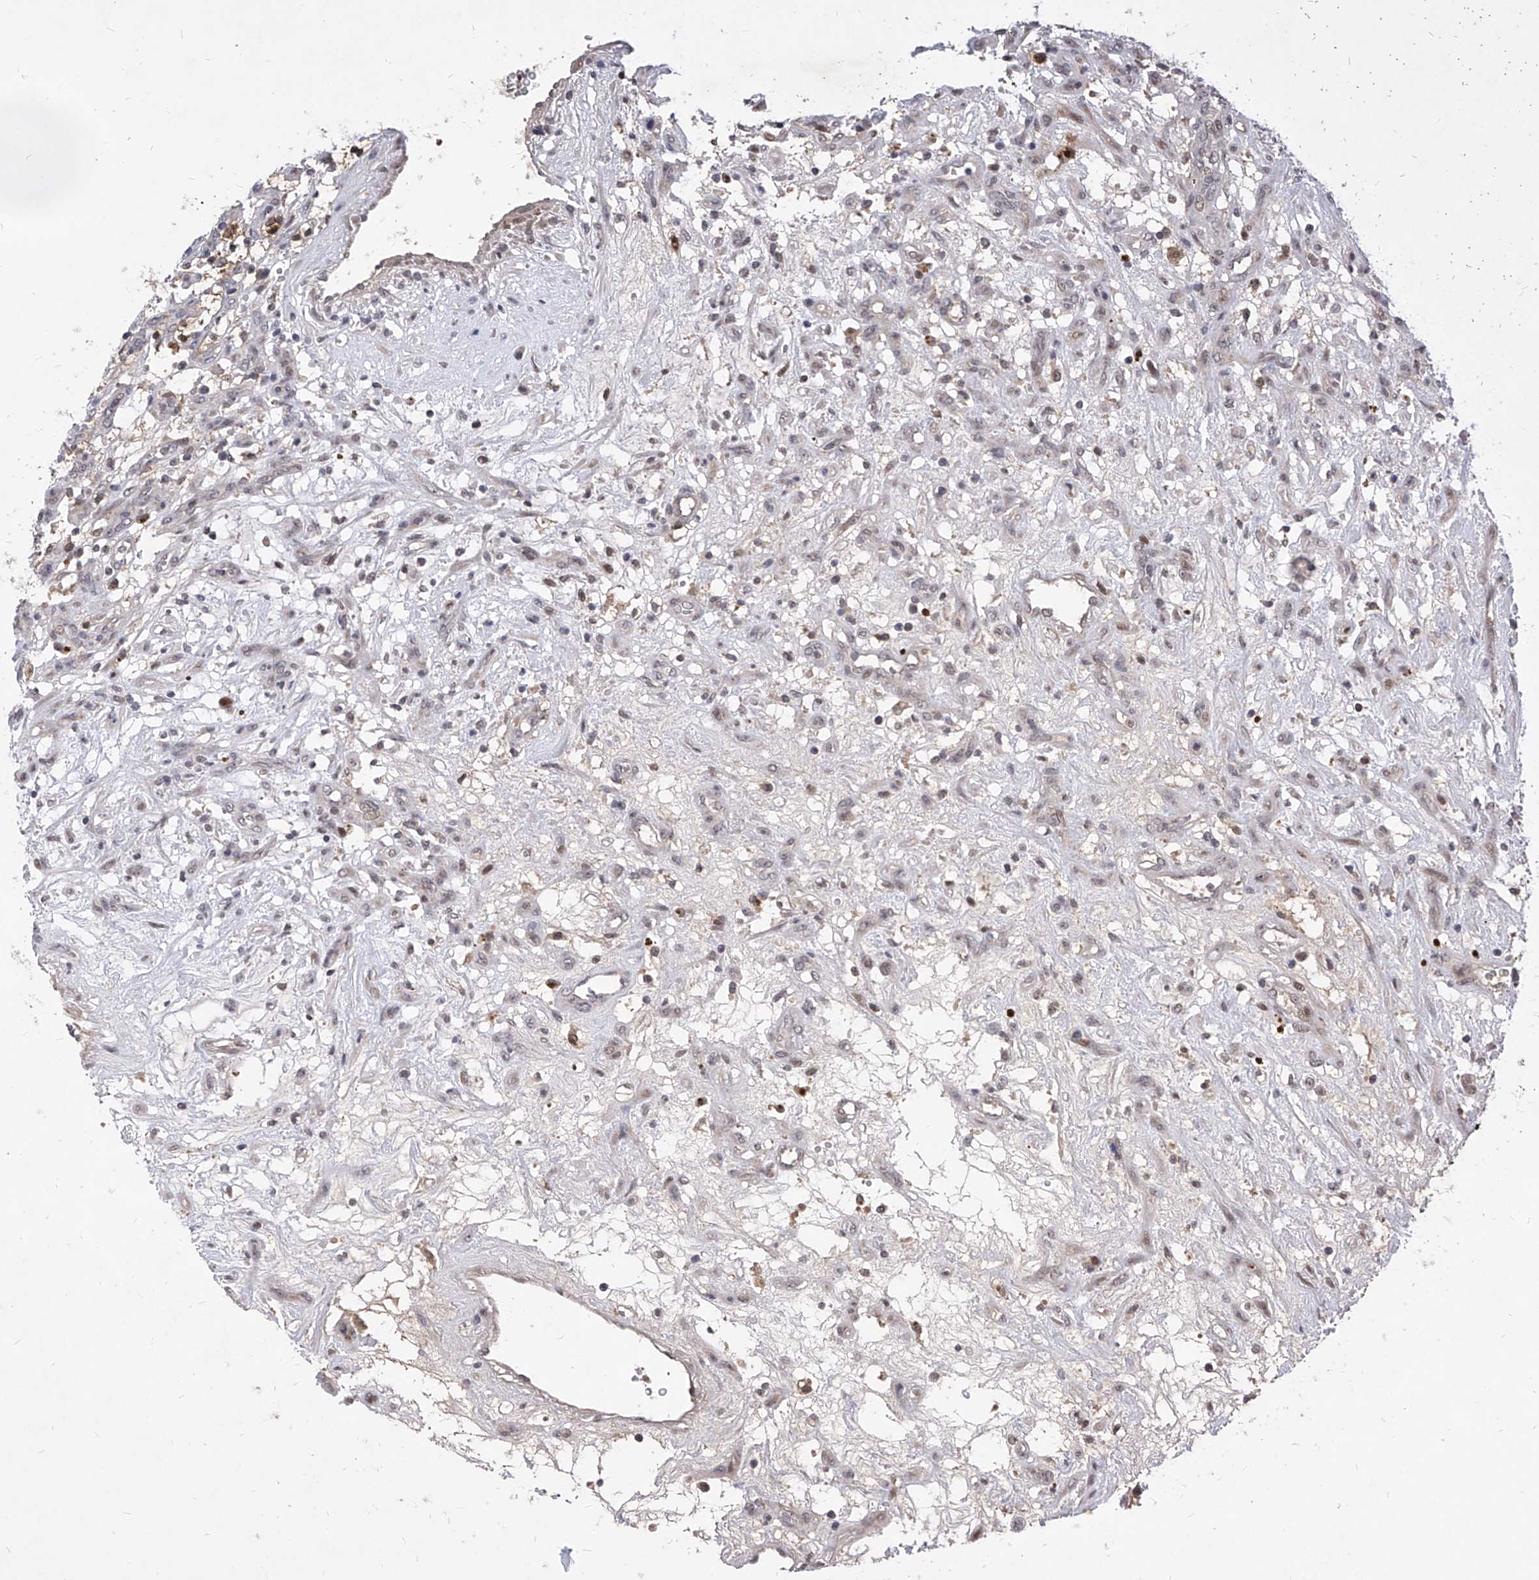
{"staining": {"intensity": "negative", "quantity": "none", "location": "none"}, "tissue": "renal cancer", "cell_type": "Tumor cells", "image_type": "cancer", "snomed": [{"axis": "morphology", "description": "Adenocarcinoma, NOS"}, {"axis": "topography", "description": "Kidney"}], "caption": "Renal cancer was stained to show a protein in brown. There is no significant positivity in tumor cells. (Immunohistochemistry (ihc), brightfield microscopy, high magnification).", "gene": "LGR4", "patient": {"sex": "female", "age": 57}}